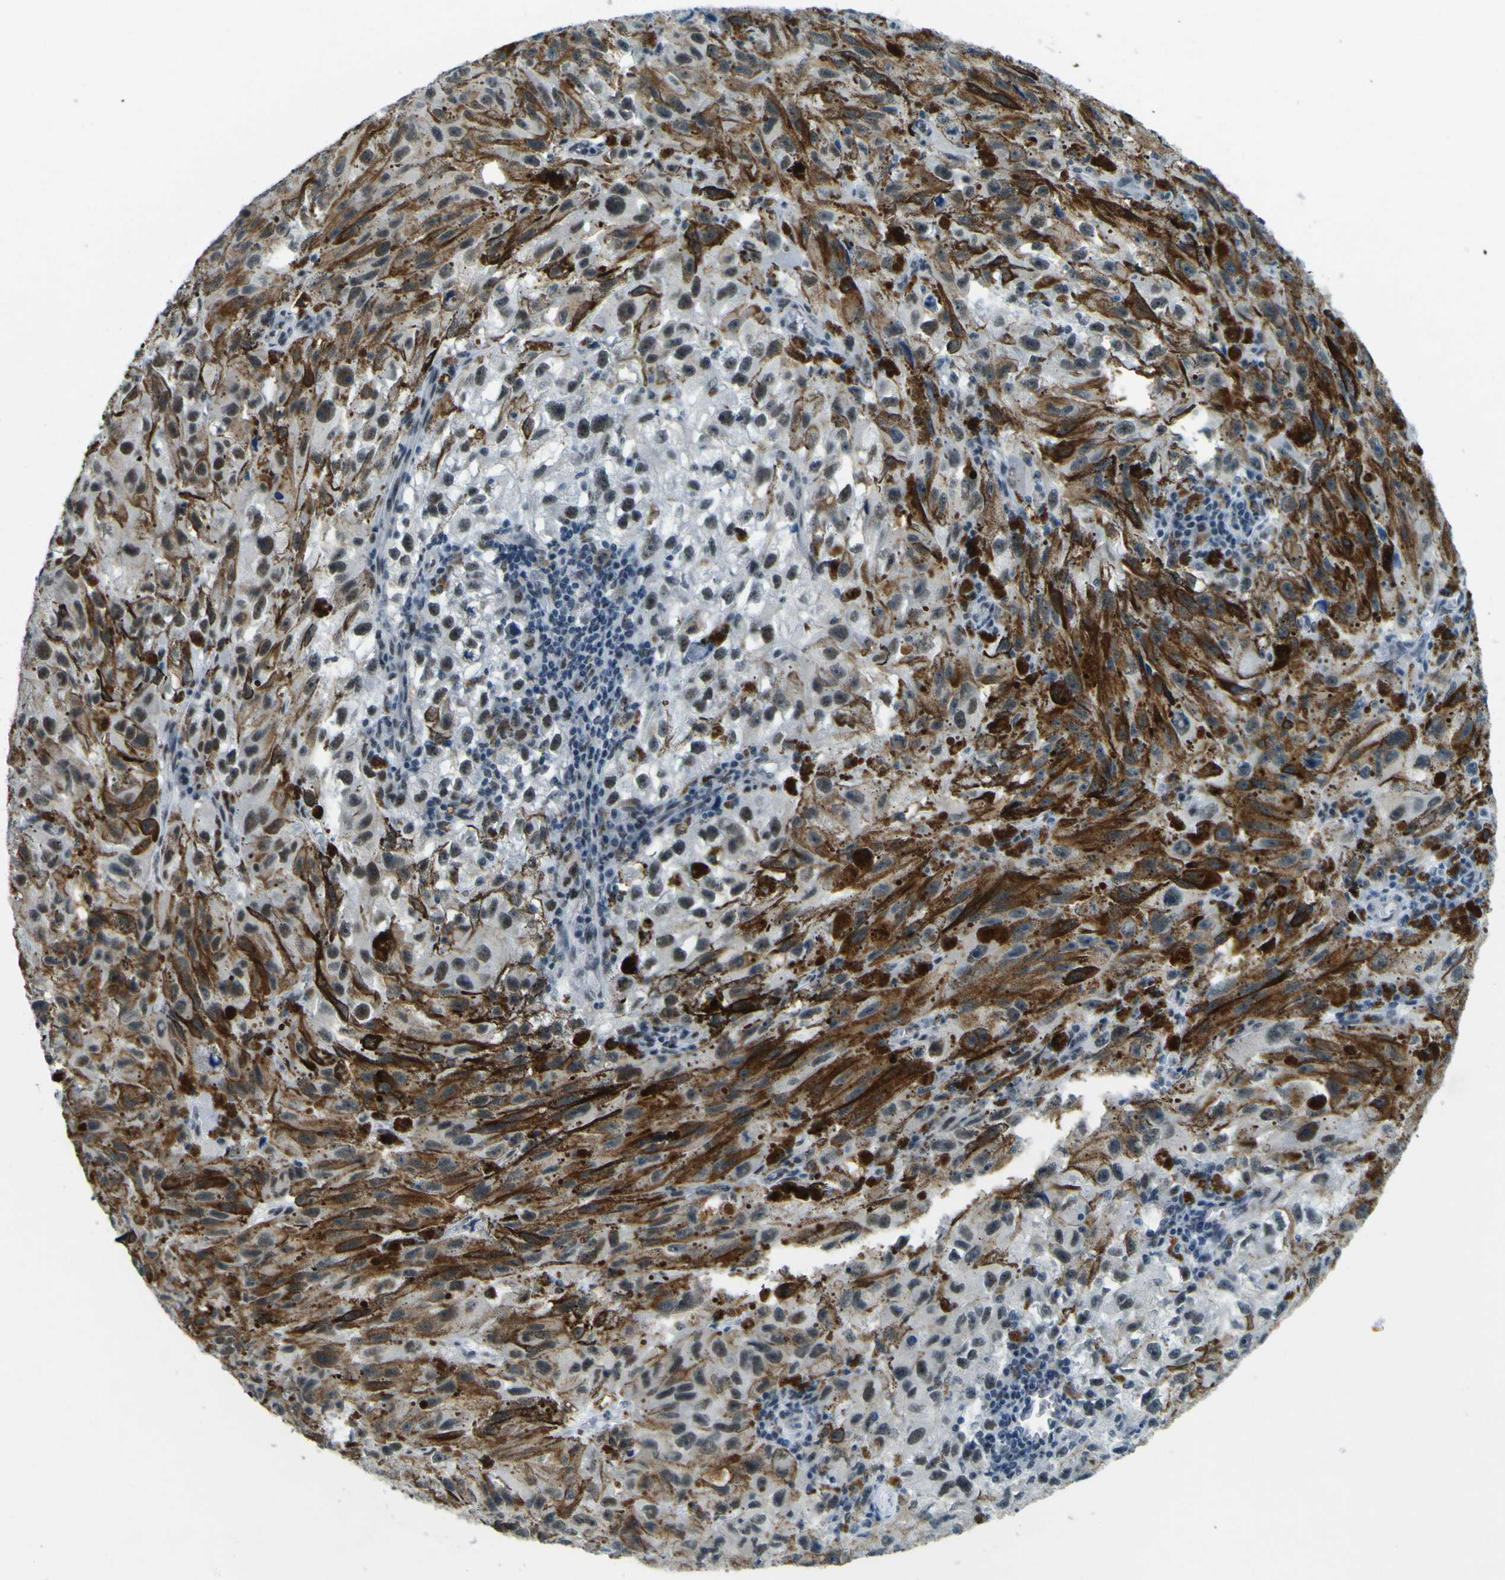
{"staining": {"intensity": "strong", "quantity": ">75%", "location": "nuclear"}, "tissue": "melanoma", "cell_type": "Tumor cells", "image_type": "cancer", "snomed": [{"axis": "morphology", "description": "Malignant melanoma, NOS"}, {"axis": "topography", "description": "Skin"}], "caption": "Protein staining displays strong nuclear expression in approximately >75% of tumor cells in melanoma. (brown staining indicates protein expression, while blue staining denotes nuclei).", "gene": "CEBPG", "patient": {"sex": "female", "age": 104}}